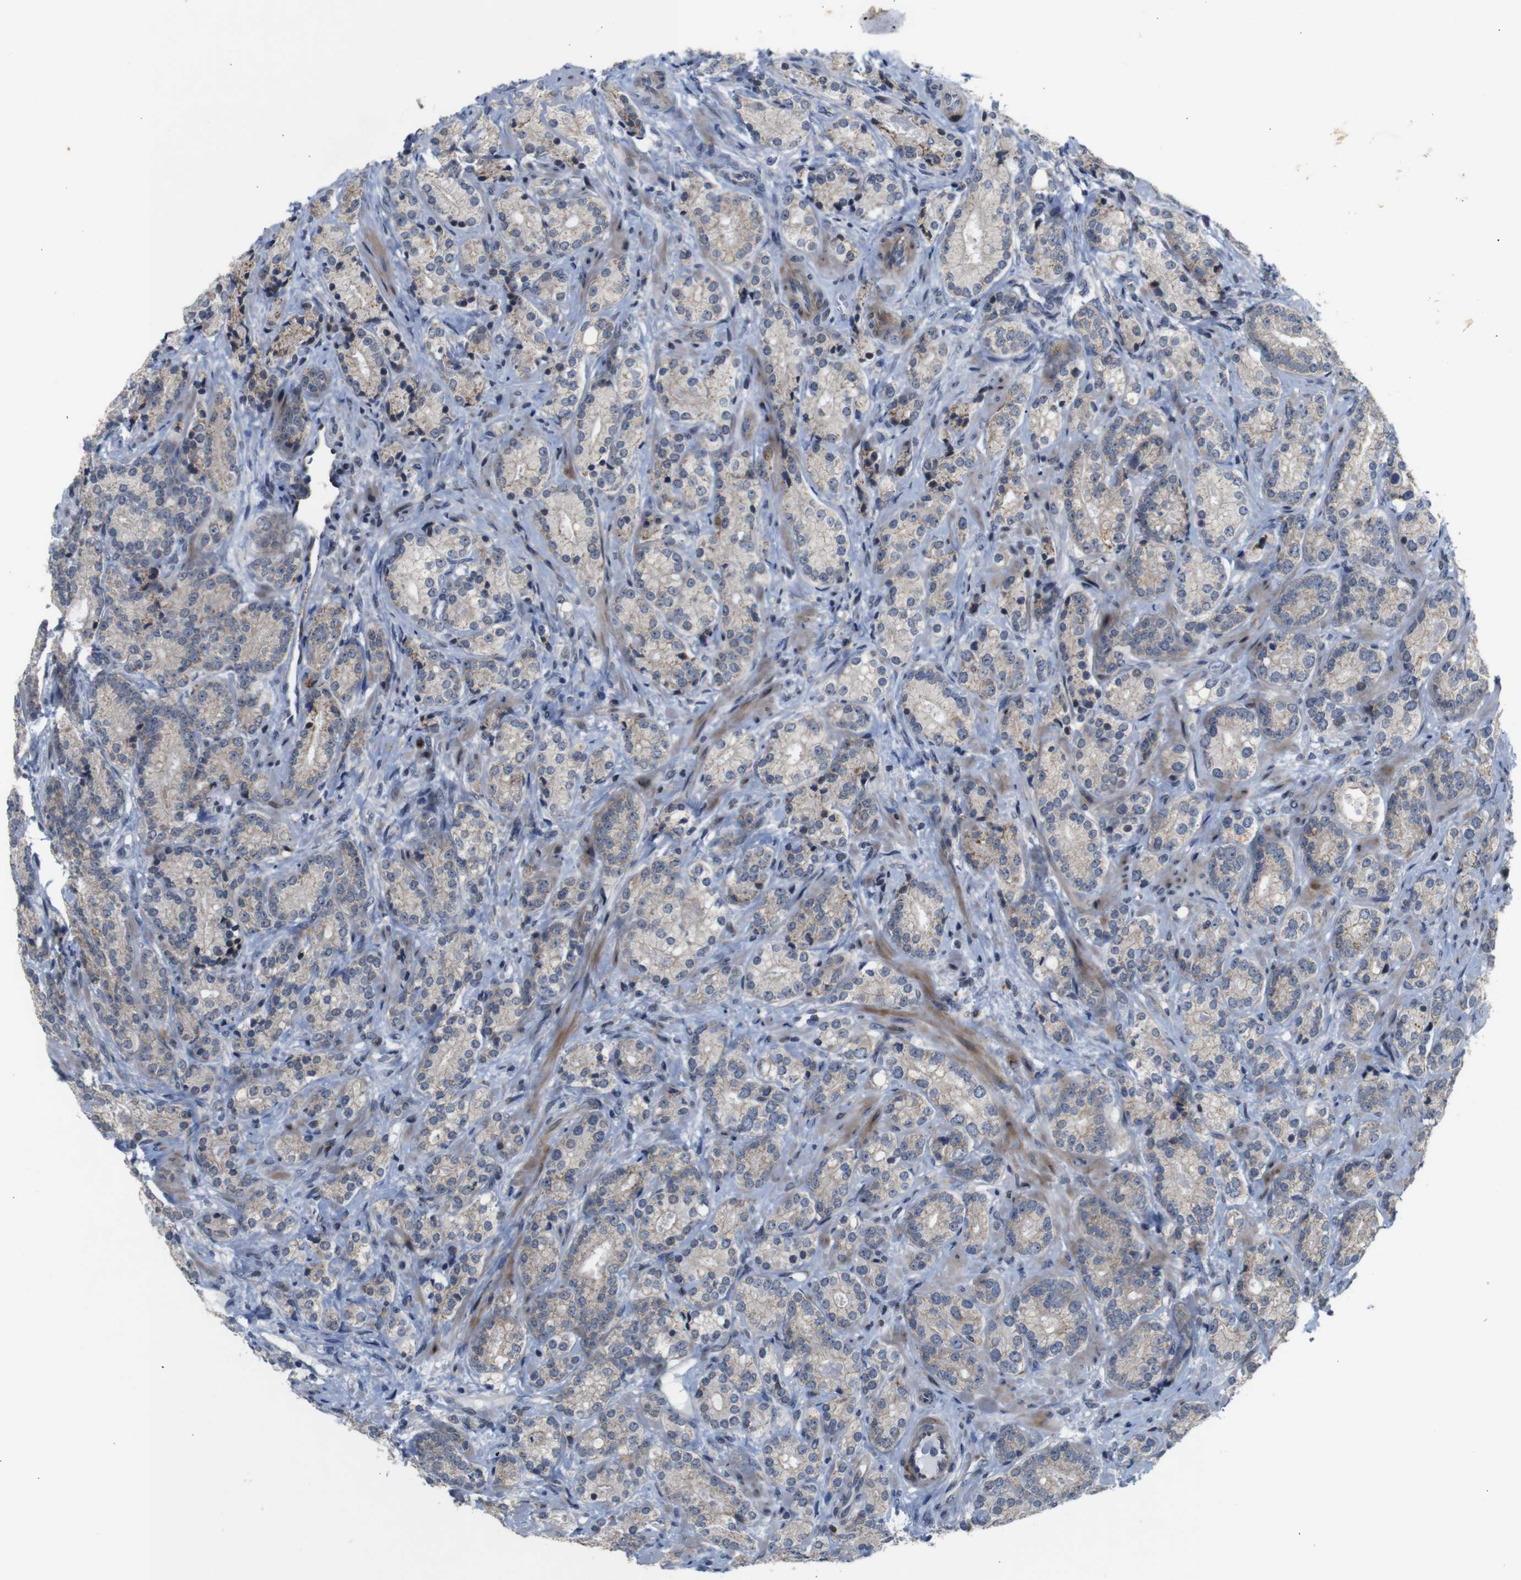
{"staining": {"intensity": "weak", "quantity": ">75%", "location": "cytoplasmic/membranous"}, "tissue": "prostate cancer", "cell_type": "Tumor cells", "image_type": "cancer", "snomed": [{"axis": "morphology", "description": "Adenocarcinoma, High grade"}, {"axis": "topography", "description": "Prostate"}], "caption": "Weak cytoplasmic/membranous positivity for a protein is appreciated in about >75% of tumor cells of prostate high-grade adenocarcinoma using immunohistochemistry (IHC).", "gene": "ATP7B", "patient": {"sex": "male", "age": 61}}